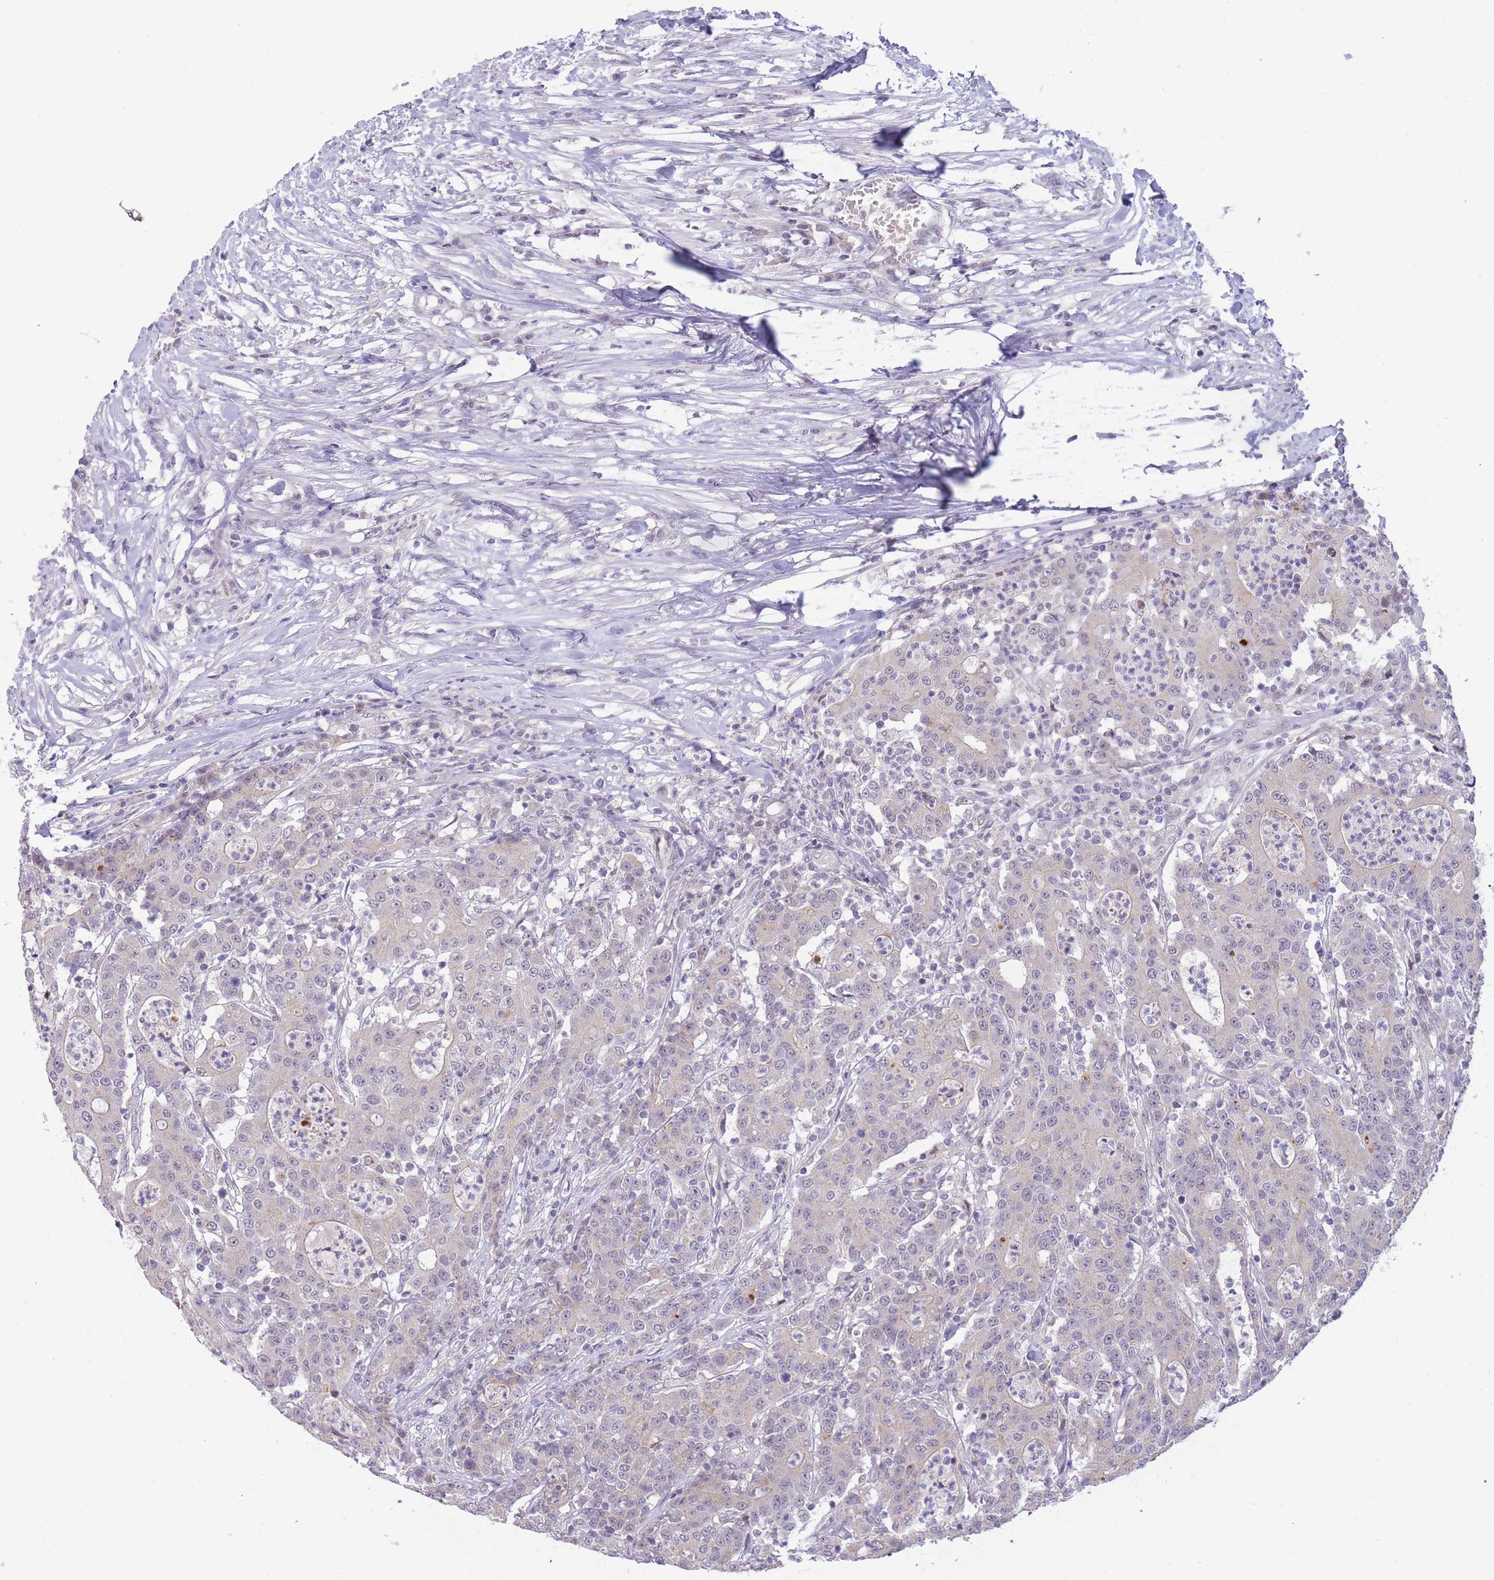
{"staining": {"intensity": "weak", "quantity": "<25%", "location": "cytoplasmic/membranous"}, "tissue": "colorectal cancer", "cell_type": "Tumor cells", "image_type": "cancer", "snomed": [{"axis": "morphology", "description": "Adenocarcinoma, NOS"}, {"axis": "topography", "description": "Colon"}], "caption": "Photomicrograph shows no significant protein positivity in tumor cells of colorectal cancer (adenocarcinoma).", "gene": "GOLGA6L25", "patient": {"sex": "male", "age": 83}}